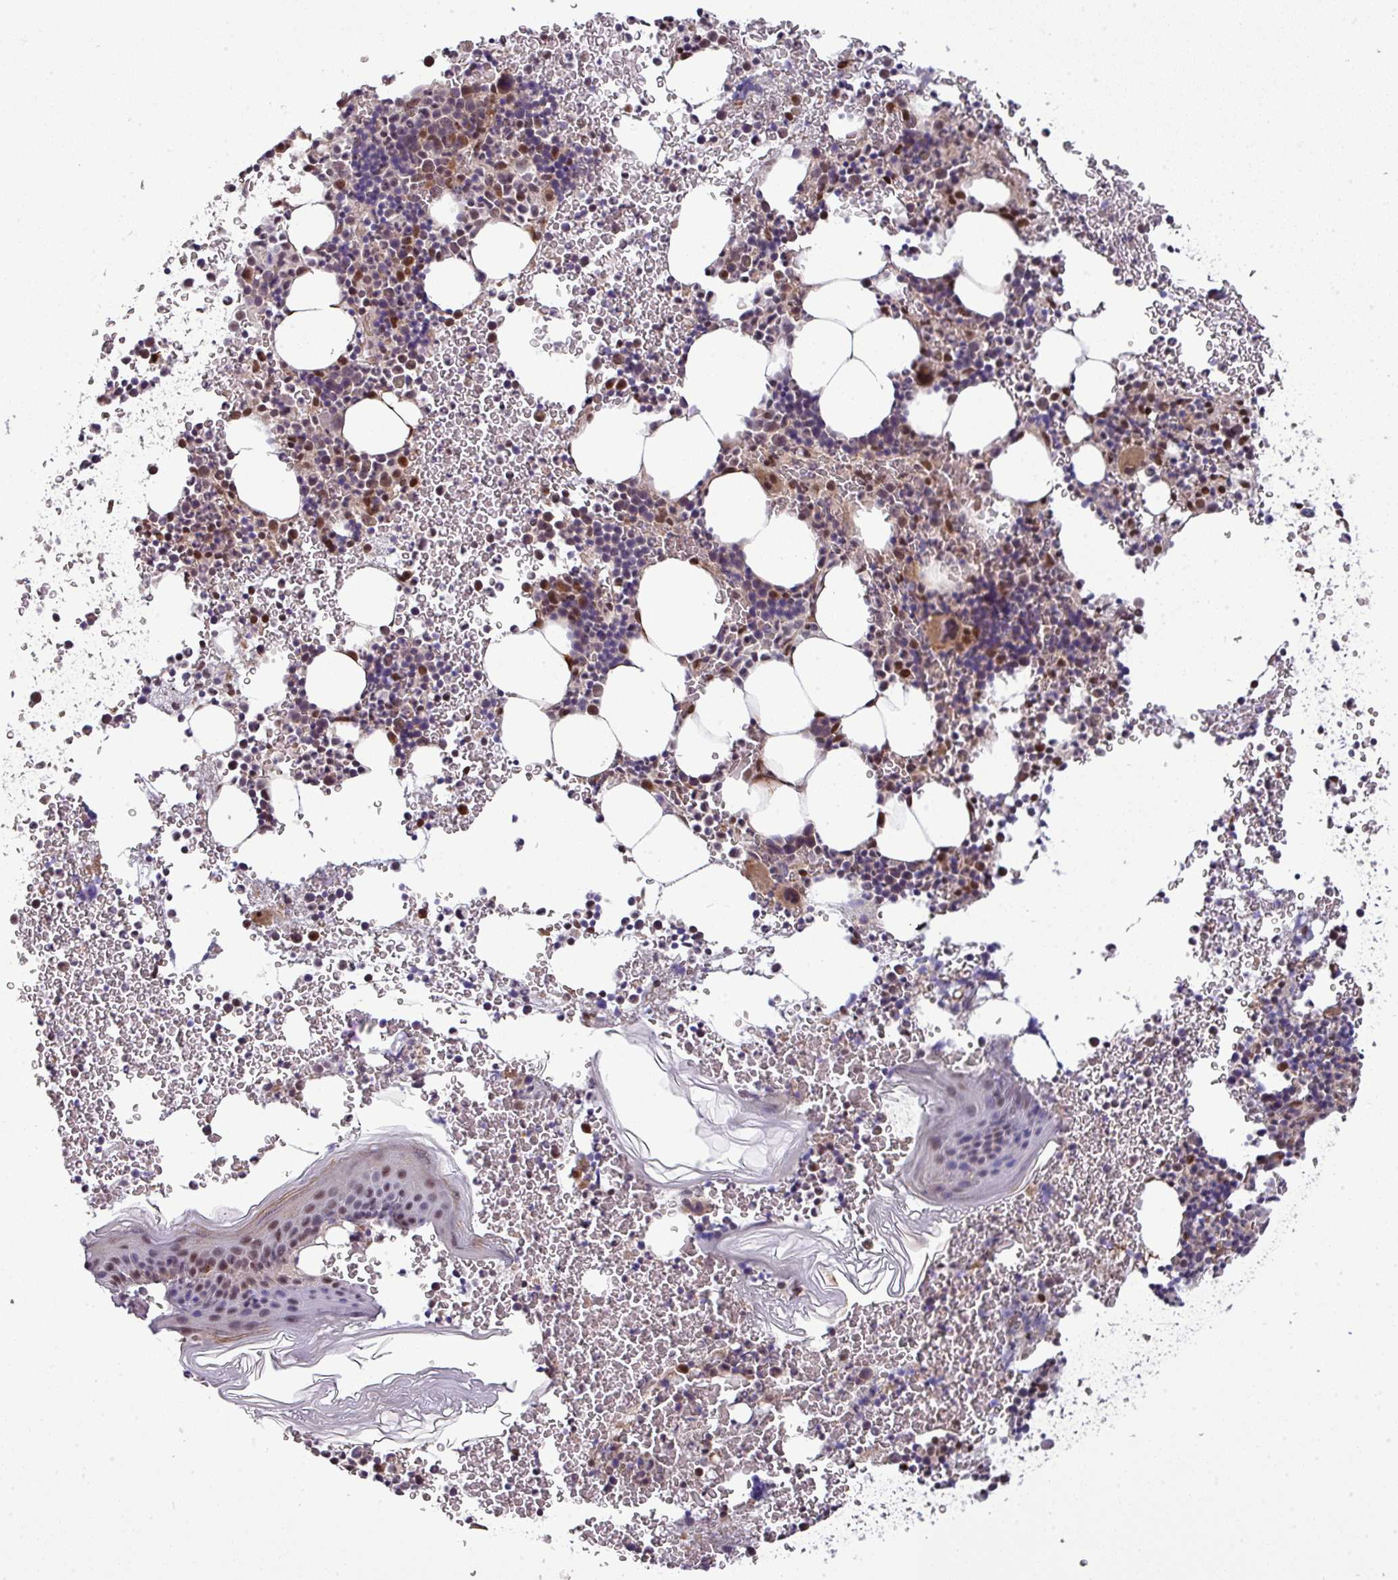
{"staining": {"intensity": "strong", "quantity": "<25%", "location": "nuclear"}, "tissue": "bone marrow", "cell_type": "Hematopoietic cells", "image_type": "normal", "snomed": [{"axis": "morphology", "description": "Normal tissue, NOS"}, {"axis": "topography", "description": "Bone marrow"}], "caption": "Bone marrow stained with DAB (3,3'-diaminobenzidine) IHC exhibits medium levels of strong nuclear staining in about <25% of hematopoietic cells.", "gene": "CIC", "patient": {"sex": "male", "age": 61}}